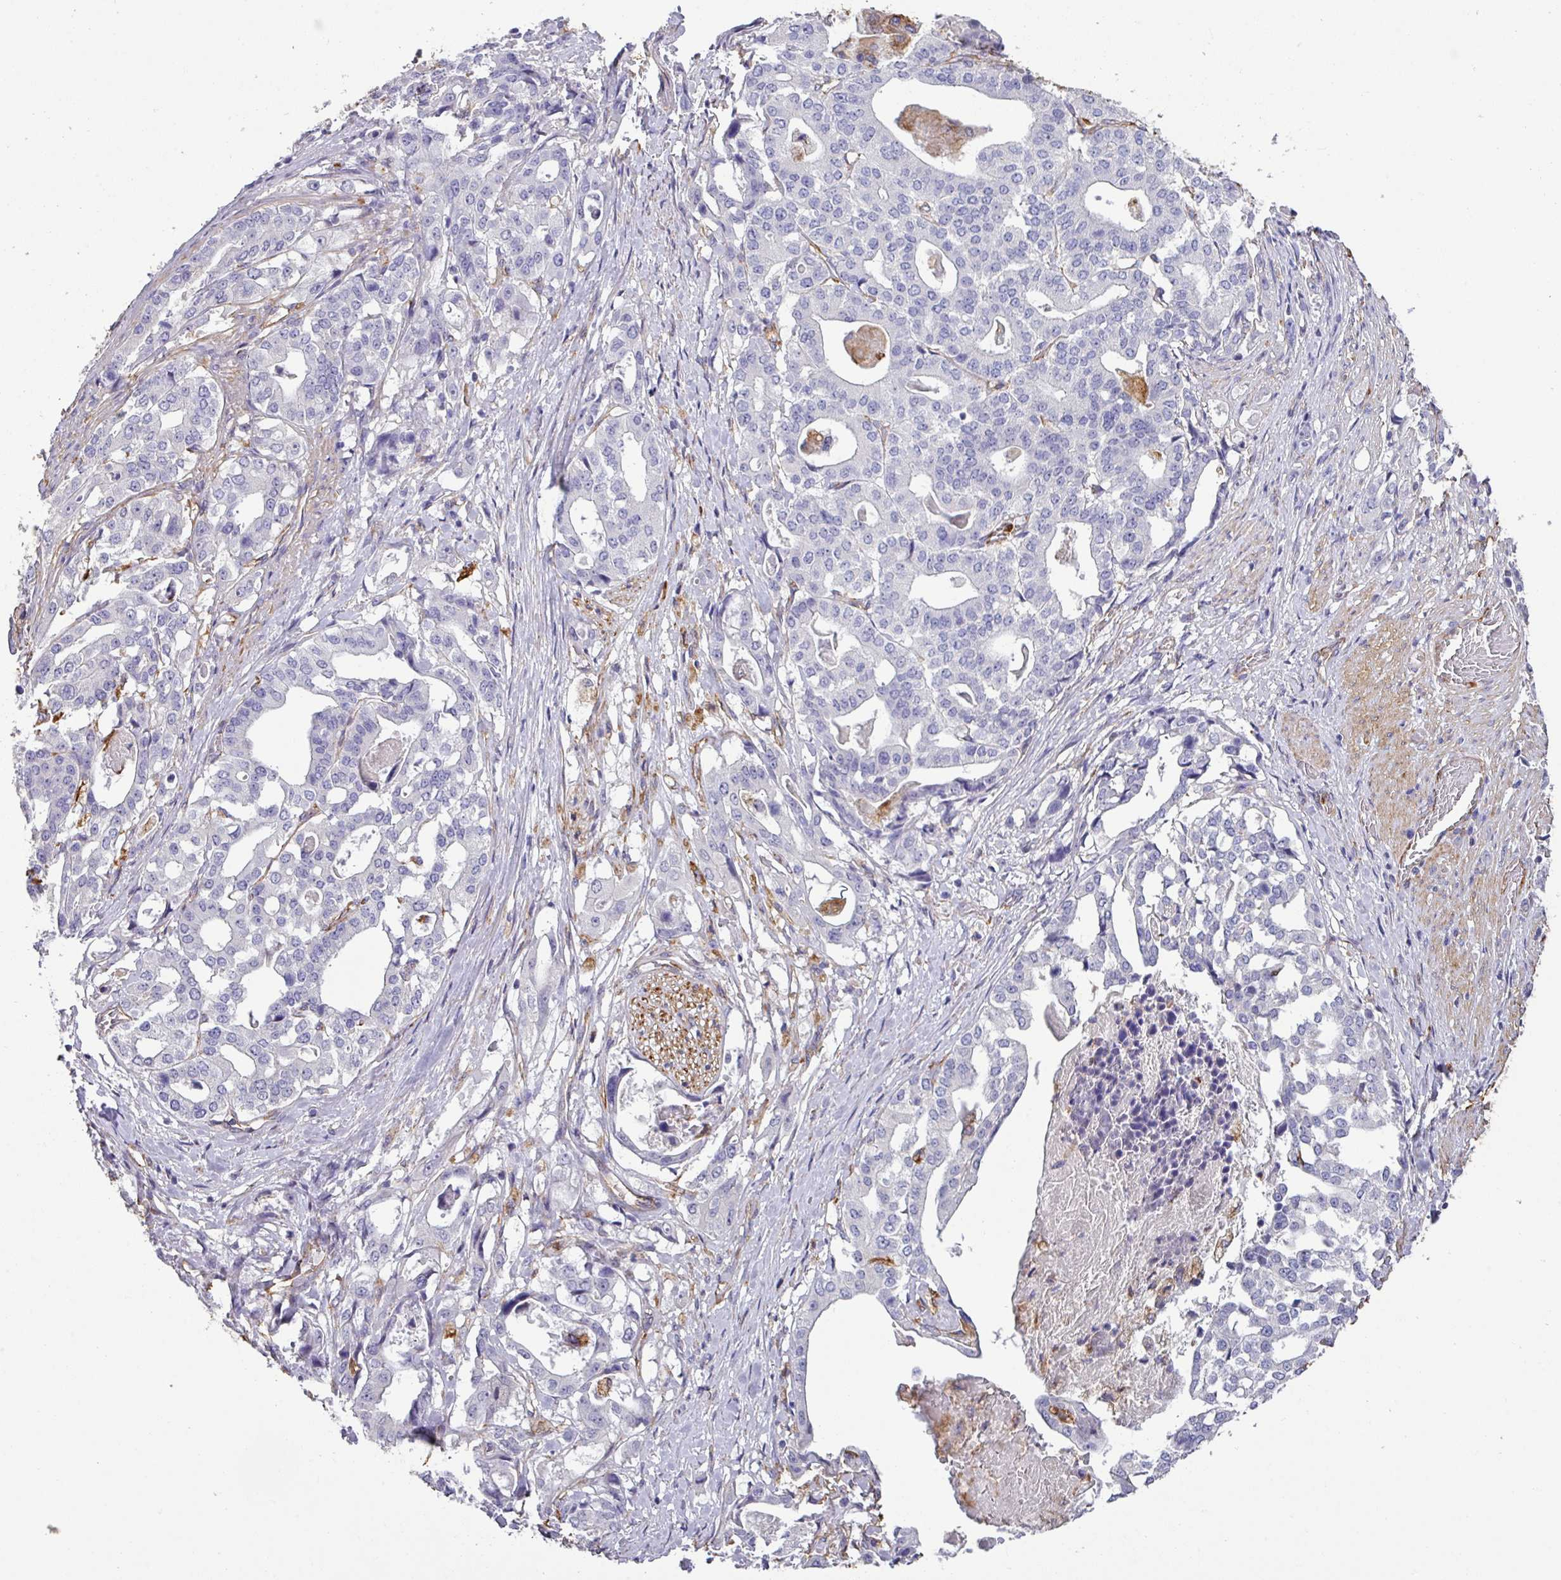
{"staining": {"intensity": "negative", "quantity": "none", "location": "none"}, "tissue": "stomach cancer", "cell_type": "Tumor cells", "image_type": "cancer", "snomed": [{"axis": "morphology", "description": "Adenocarcinoma, NOS"}, {"axis": "topography", "description": "Stomach"}], "caption": "Immunohistochemical staining of human adenocarcinoma (stomach) reveals no significant expression in tumor cells. Brightfield microscopy of IHC stained with DAB (3,3'-diaminobenzidine) (brown) and hematoxylin (blue), captured at high magnification.", "gene": "ZNF280C", "patient": {"sex": "male", "age": 48}}